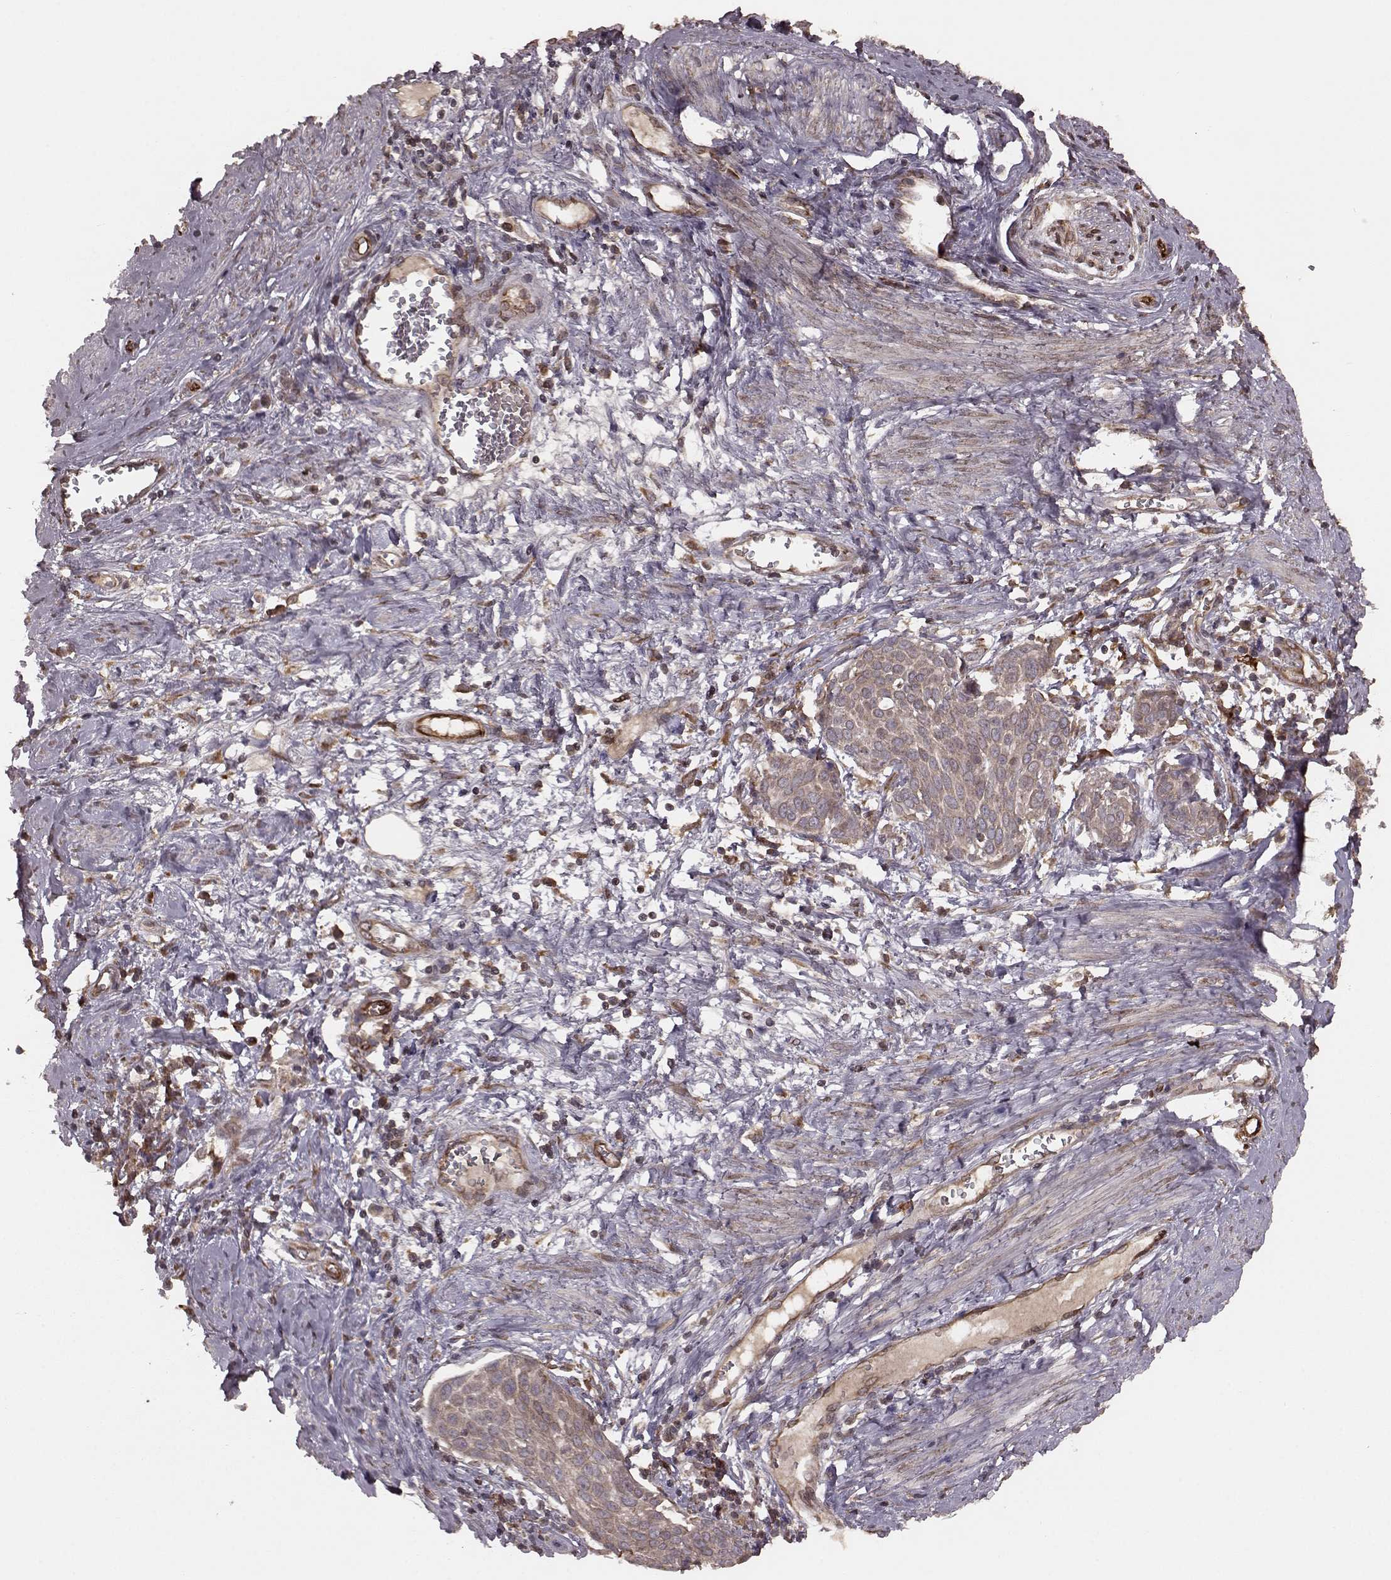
{"staining": {"intensity": "strong", "quantity": ">75%", "location": "cytoplasmic/membranous"}, "tissue": "cervical cancer", "cell_type": "Tumor cells", "image_type": "cancer", "snomed": [{"axis": "morphology", "description": "Squamous cell carcinoma, NOS"}, {"axis": "topography", "description": "Cervix"}], "caption": "The histopathology image exhibits staining of cervical squamous cell carcinoma, revealing strong cytoplasmic/membranous protein positivity (brown color) within tumor cells.", "gene": "AGPAT1", "patient": {"sex": "female", "age": 39}}